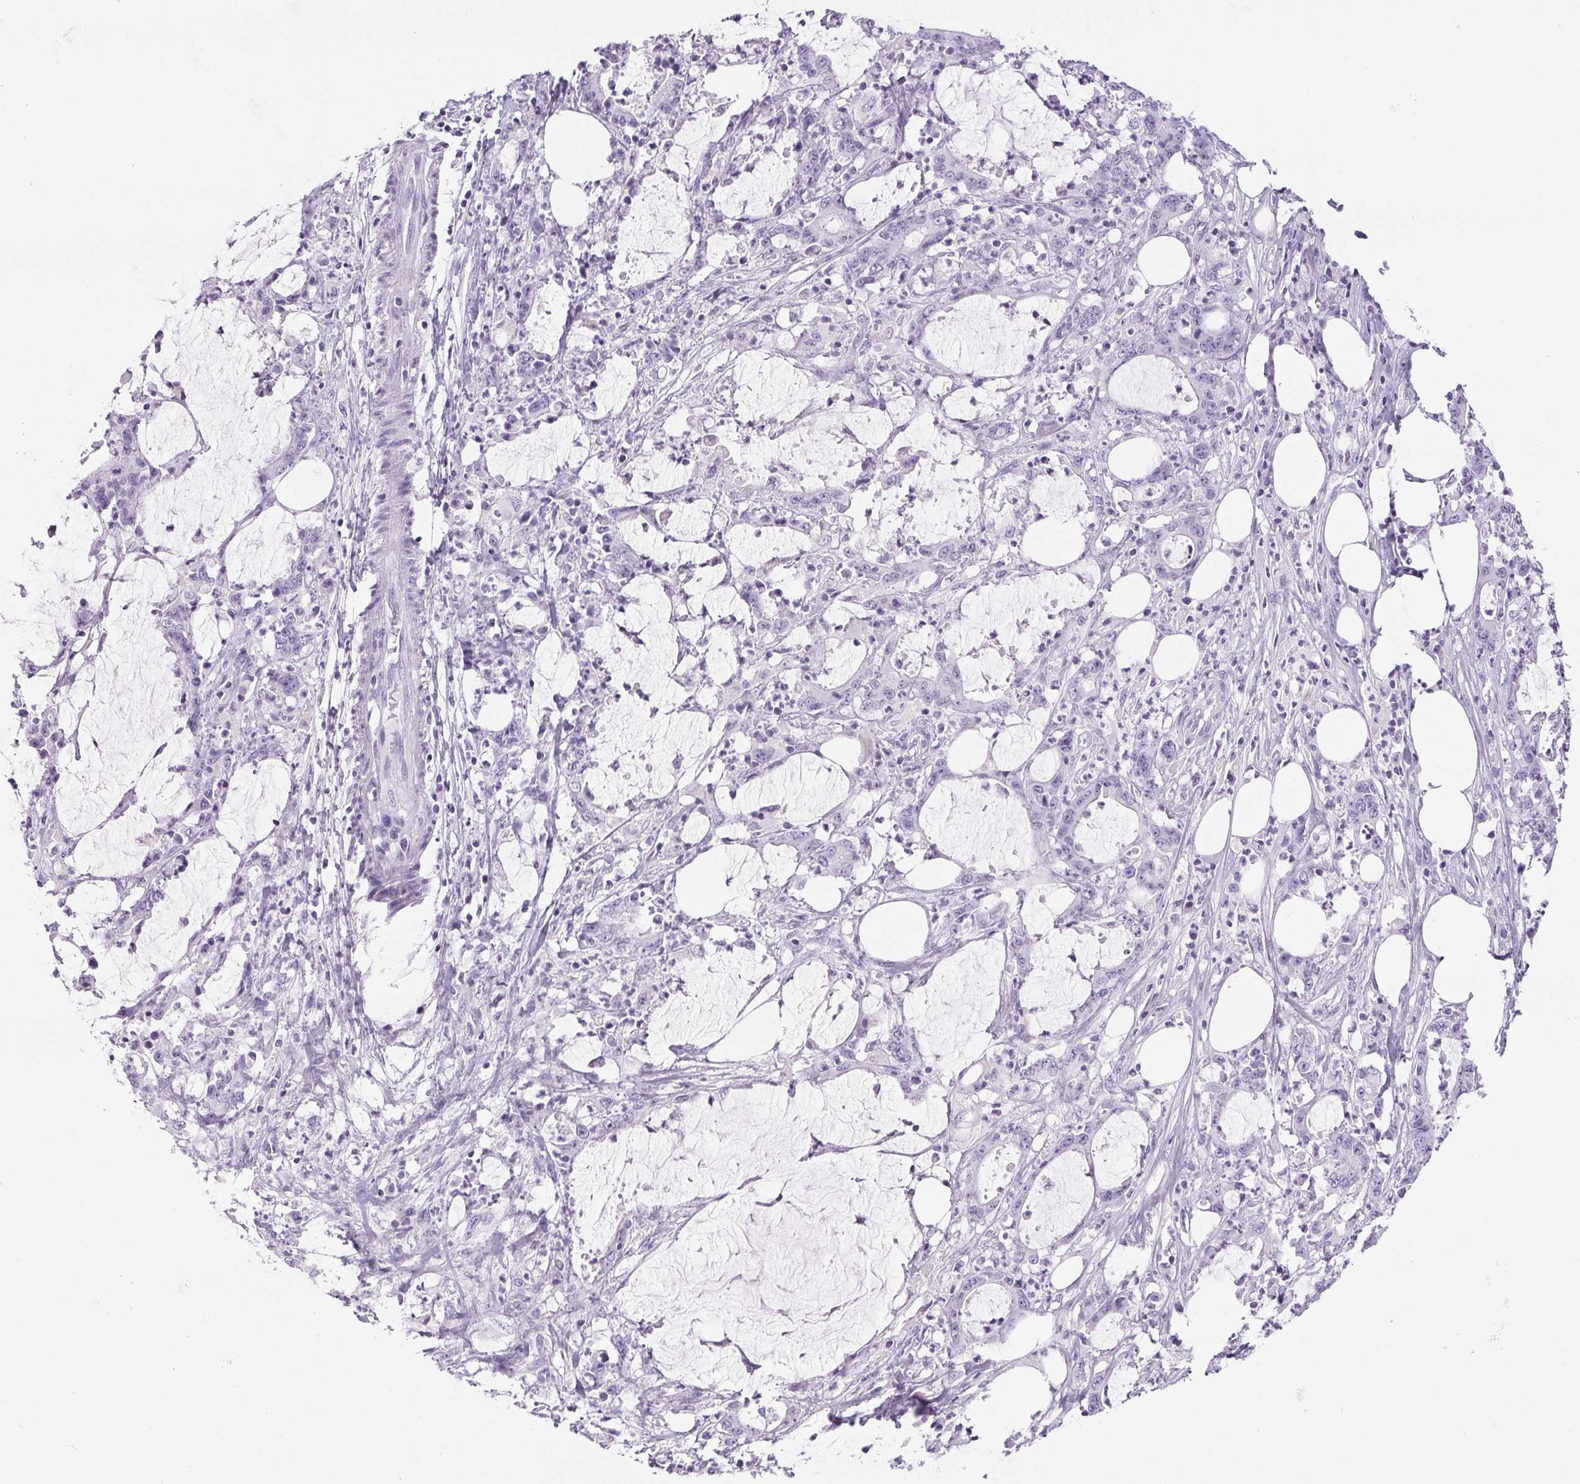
{"staining": {"intensity": "negative", "quantity": "none", "location": "none"}, "tissue": "stomach cancer", "cell_type": "Tumor cells", "image_type": "cancer", "snomed": [{"axis": "morphology", "description": "Adenocarcinoma, NOS"}, {"axis": "topography", "description": "Stomach, upper"}], "caption": "A high-resolution micrograph shows IHC staining of adenocarcinoma (stomach), which exhibits no significant positivity in tumor cells.", "gene": "BEND2", "patient": {"sex": "male", "age": 68}}